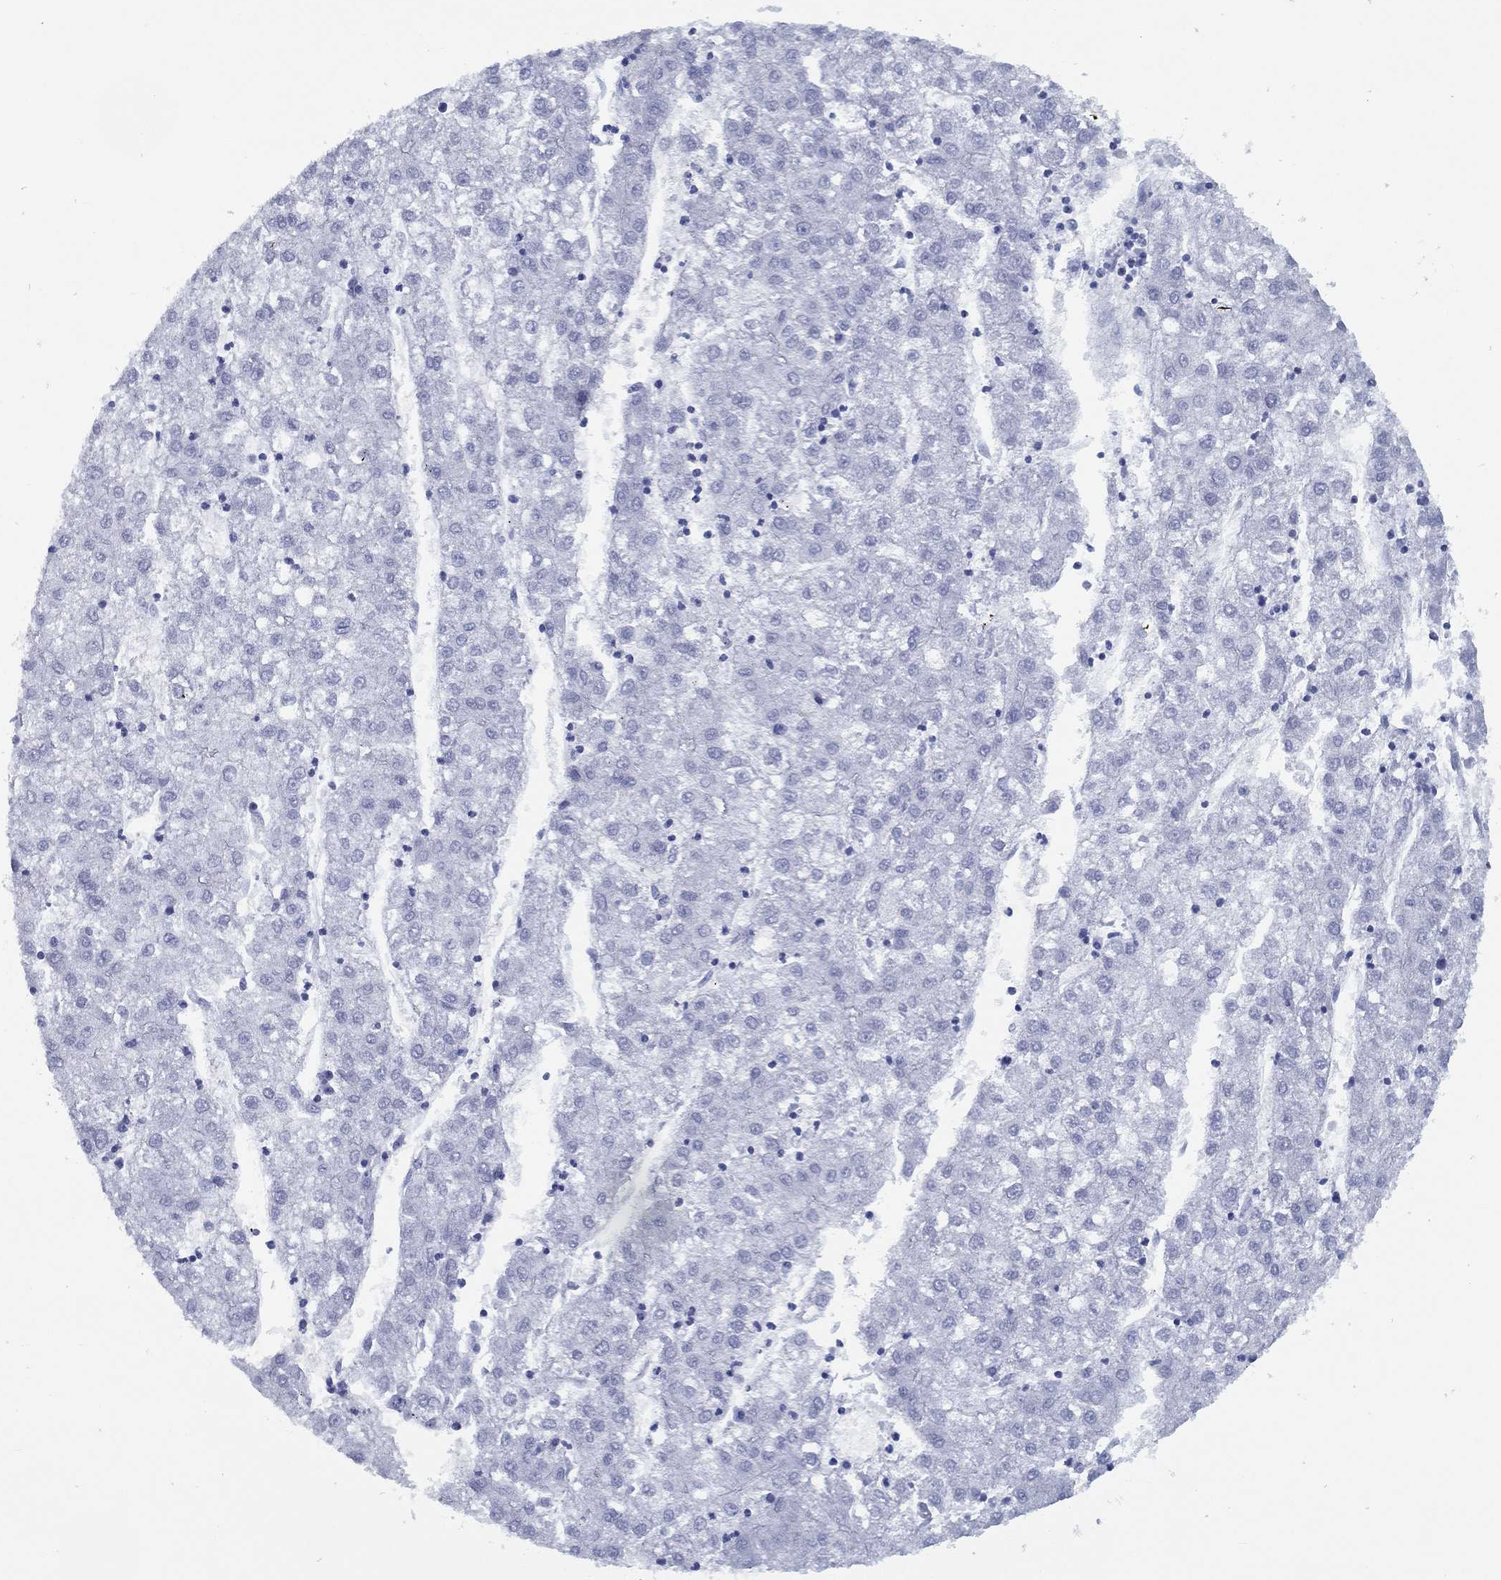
{"staining": {"intensity": "negative", "quantity": "none", "location": "none"}, "tissue": "liver cancer", "cell_type": "Tumor cells", "image_type": "cancer", "snomed": [{"axis": "morphology", "description": "Carcinoma, Hepatocellular, NOS"}, {"axis": "topography", "description": "Liver"}], "caption": "There is no significant positivity in tumor cells of liver cancer.", "gene": "CYB561D2", "patient": {"sex": "male", "age": 72}}